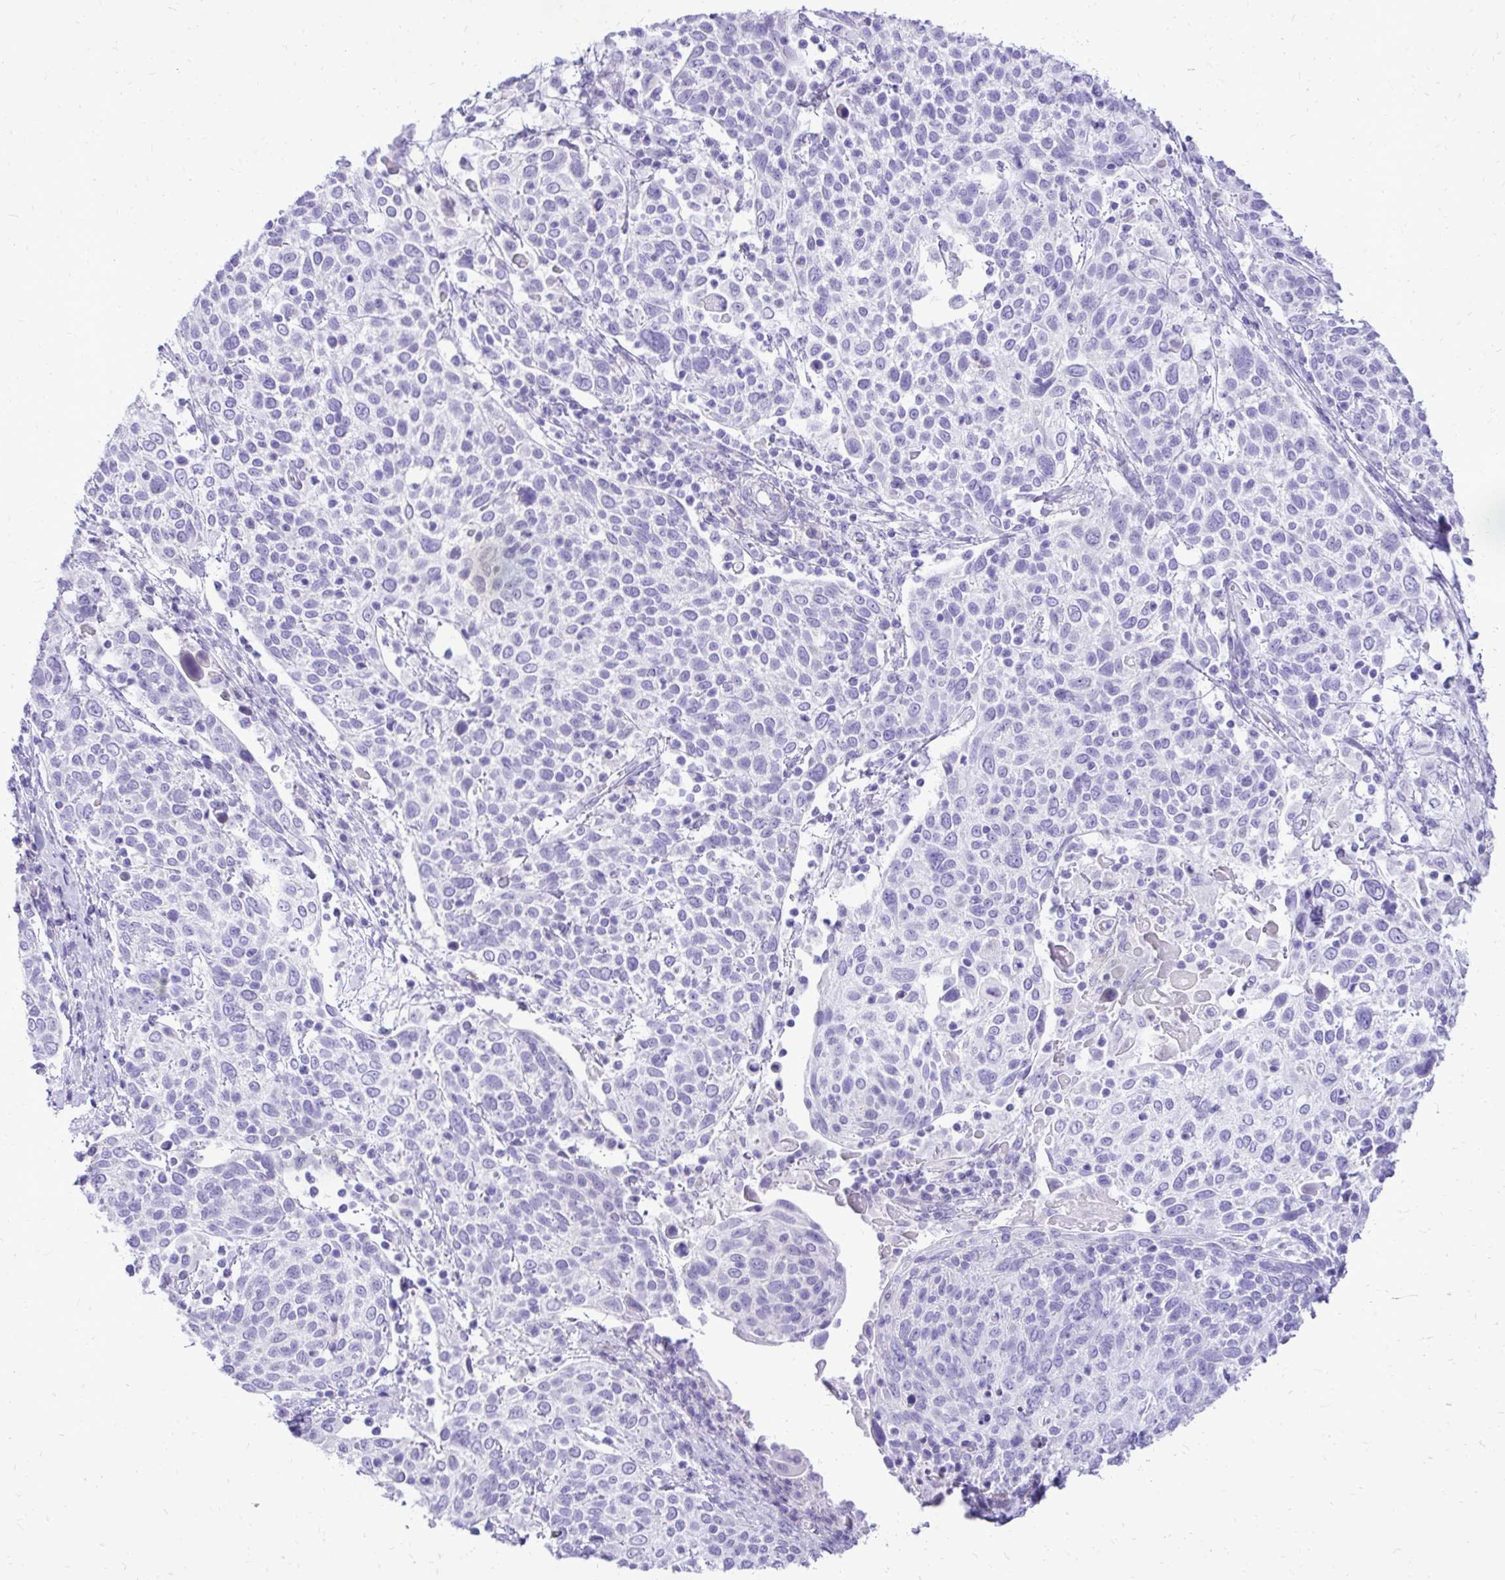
{"staining": {"intensity": "negative", "quantity": "none", "location": "none"}, "tissue": "cervical cancer", "cell_type": "Tumor cells", "image_type": "cancer", "snomed": [{"axis": "morphology", "description": "Squamous cell carcinoma, NOS"}, {"axis": "topography", "description": "Cervix"}], "caption": "IHC micrograph of neoplastic tissue: human cervical cancer stained with DAB shows no significant protein staining in tumor cells. The staining is performed using DAB brown chromogen with nuclei counter-stained in using hematoxylin.", "gene": "PELI3", "patient": {"sex": "female", "age": 61}}